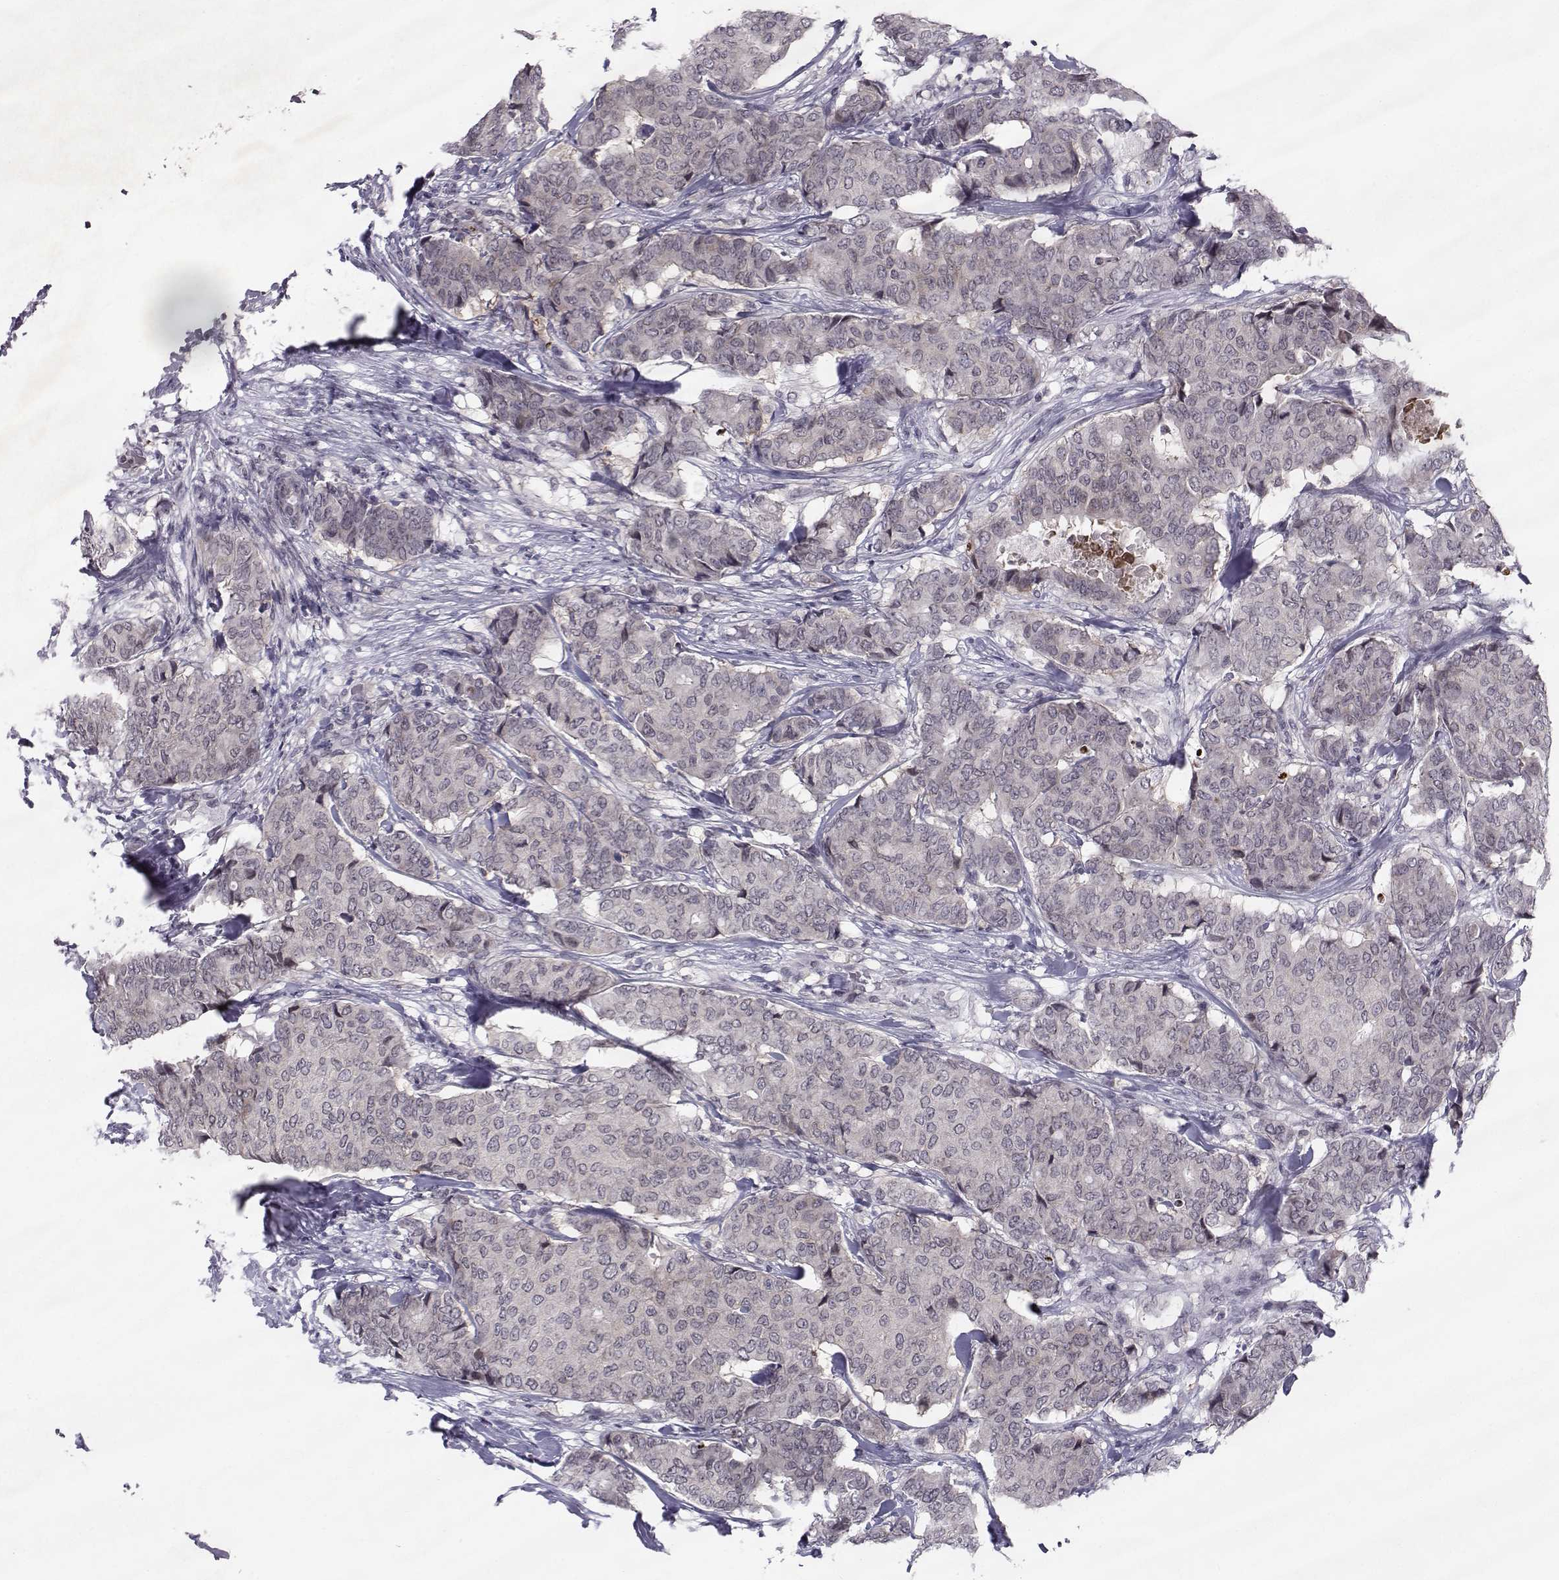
{"staining": {"intensity": "negative", "quantity": "none", "location": "none"}, "tissue": "breast cancer", "cell_type": "Tumor cells", "image_type": "cancer", "snomed": [{"axis": "morphology", "description": "Duct carcinoma"}, {"axis": "topography", "description": "Breast"}], "caption": "Tumor cells are negative for brown protein staining in infiltrating ductal carcinoma (breast). Brightfield microscopy of IHC stained with DAB (brown) and hematoxylin (blue), captured at high magnification.", "gene": "MARCHF4", "patient": {"sex": "female", "age": 75}}